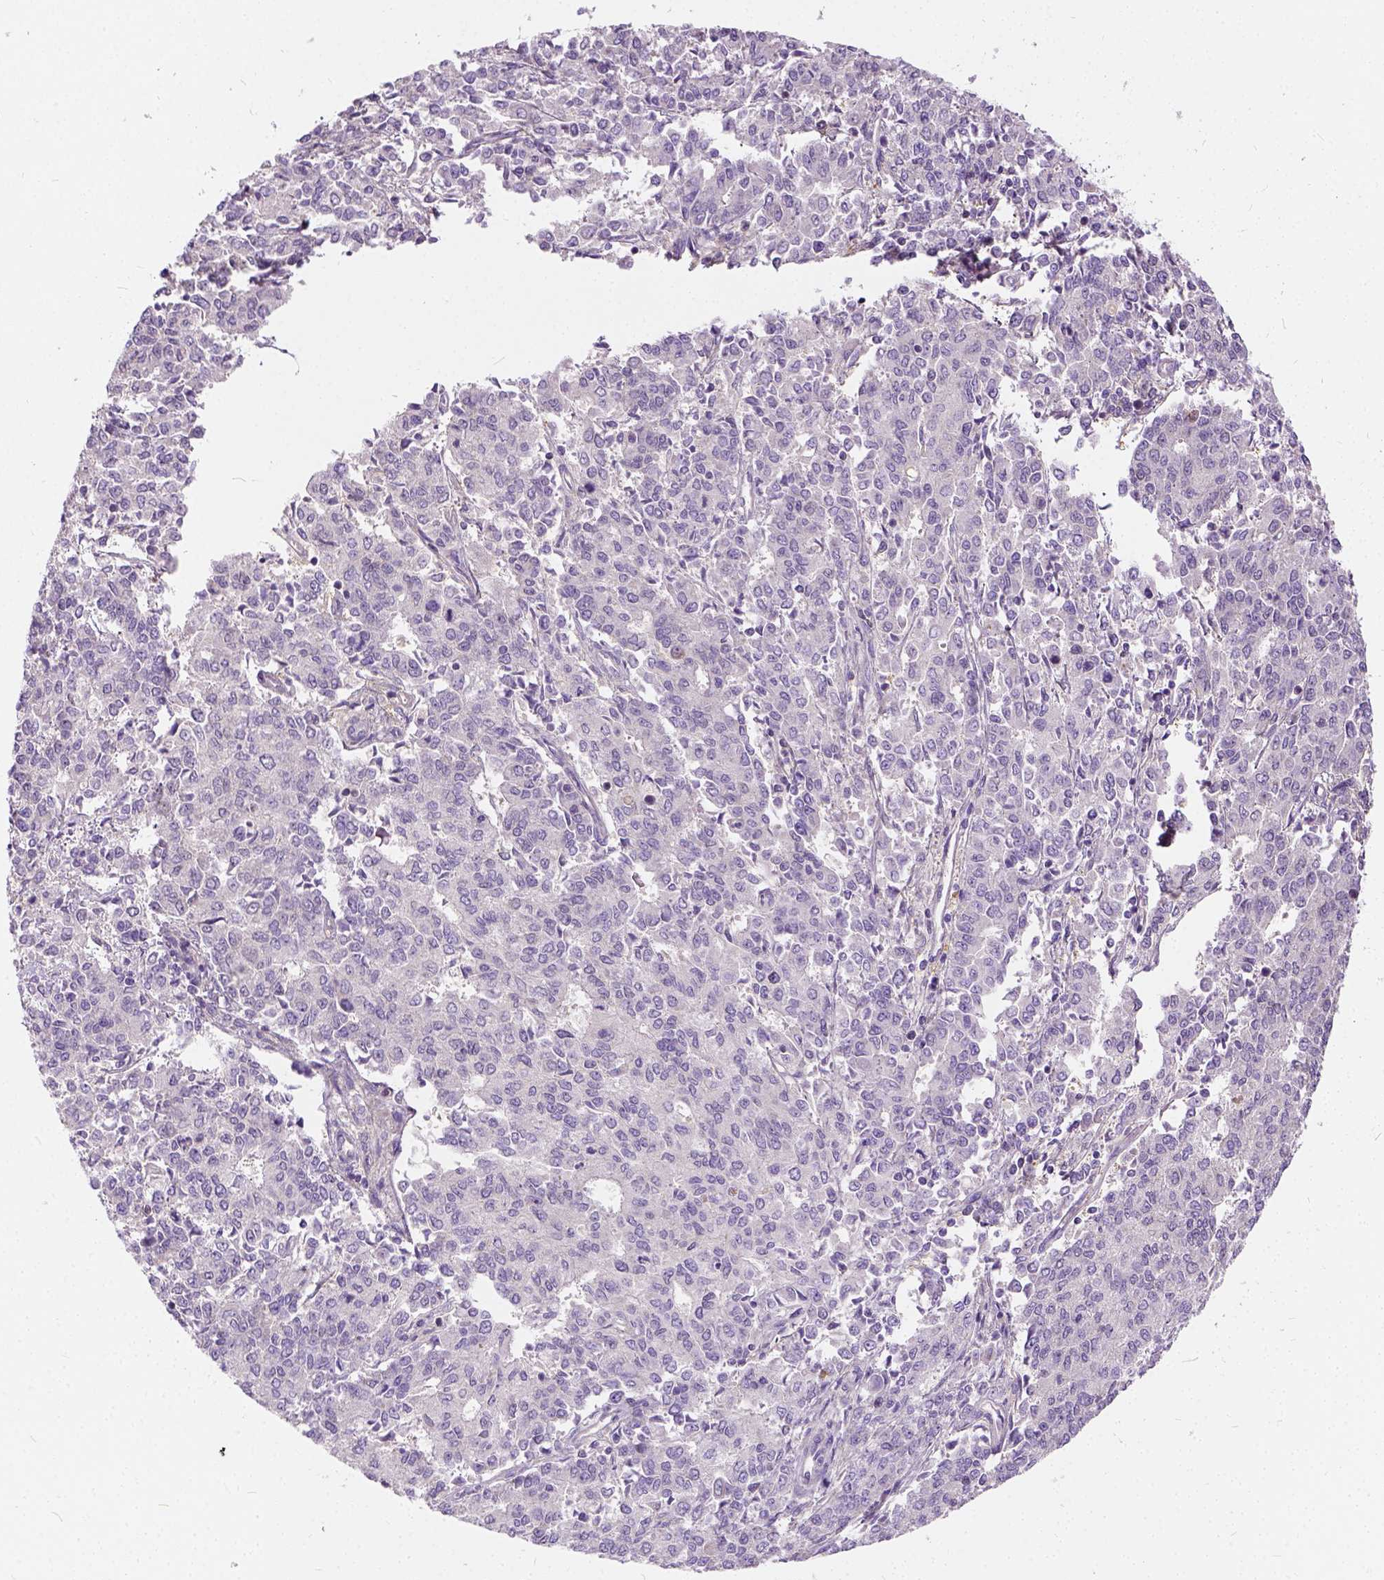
{"staining": {"intensity": "negative", "quantity": "none", "location": "none"}, "tissue": "endometrial cancer", "cell_type": "Tumor cells", "image_type": "cancer", "snomed": [{"axis": "morphology", "description": "Adenocarcinoma, NOS"}, {"axis": "topography", "description": "Endometrium"}], "caption": "IHC of adenocarcinoma (endometrial) demonstrates no positivity in tumor cells.", "gene": "CADM4", "patient": {"sex": "female", "age": 50}}